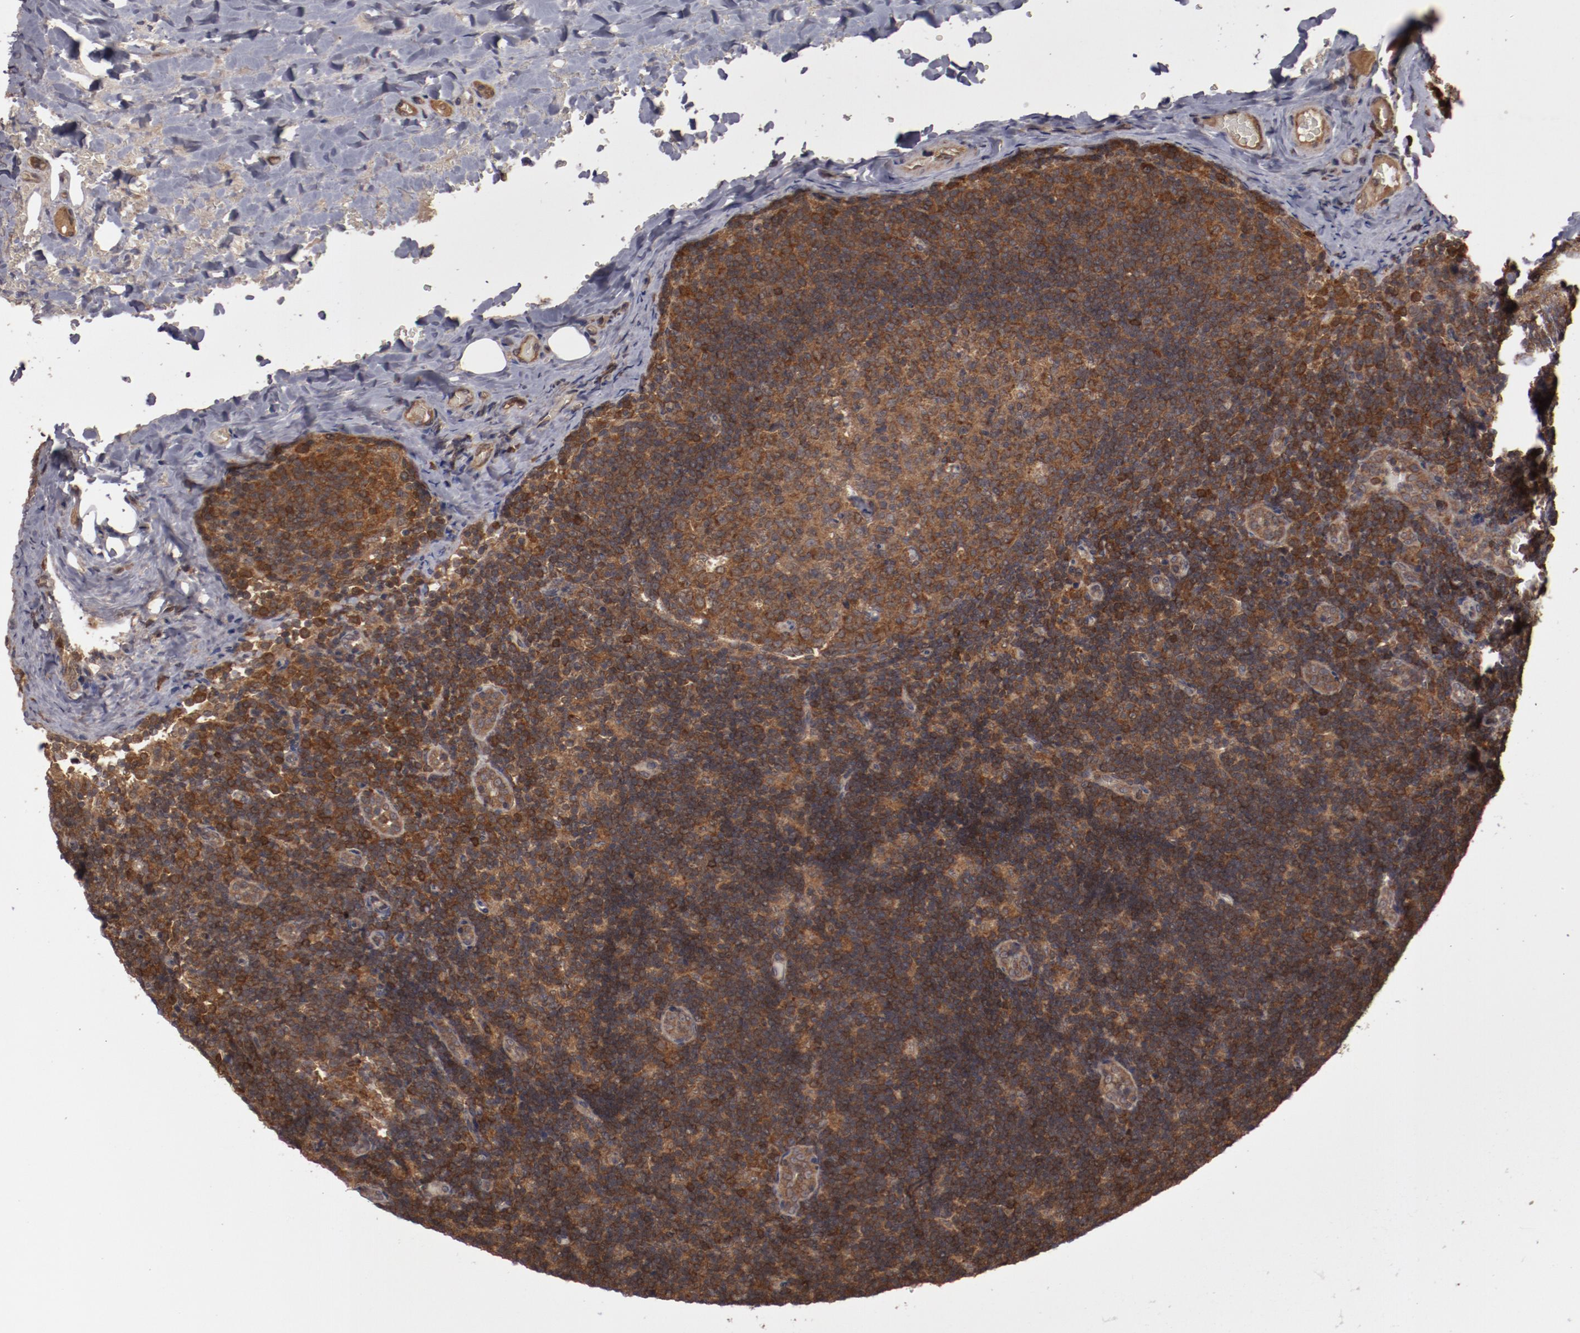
{"staining": {"intensity": "moderate", "quantity": ">75%", "location": "cytoplasmic/membranous"}, "tissue": "lymph node", "cell_type": "Germinal center cells", "image_type": "normal", "snomed": [{"axis": "morphology", "description": "Normal tissue, NOS"}, {"axis": "topography", "description": "Lymph node"}, {"axis": "topography", "description": "Salivary gland"}], "caption": "Immunohistochemistry (IHC) of unremarkable human lymph node shows medium levels of moderate cytoplasmic/membranous staining in approximately >75% of germinal center cells. The staining is performed using DAB brown chromogen to label protein expression. The nuclei are counter-stained blue using hematoxylin.", "gene": "RPS6KA6", "patient": {"sex": "male", "age": 8}}